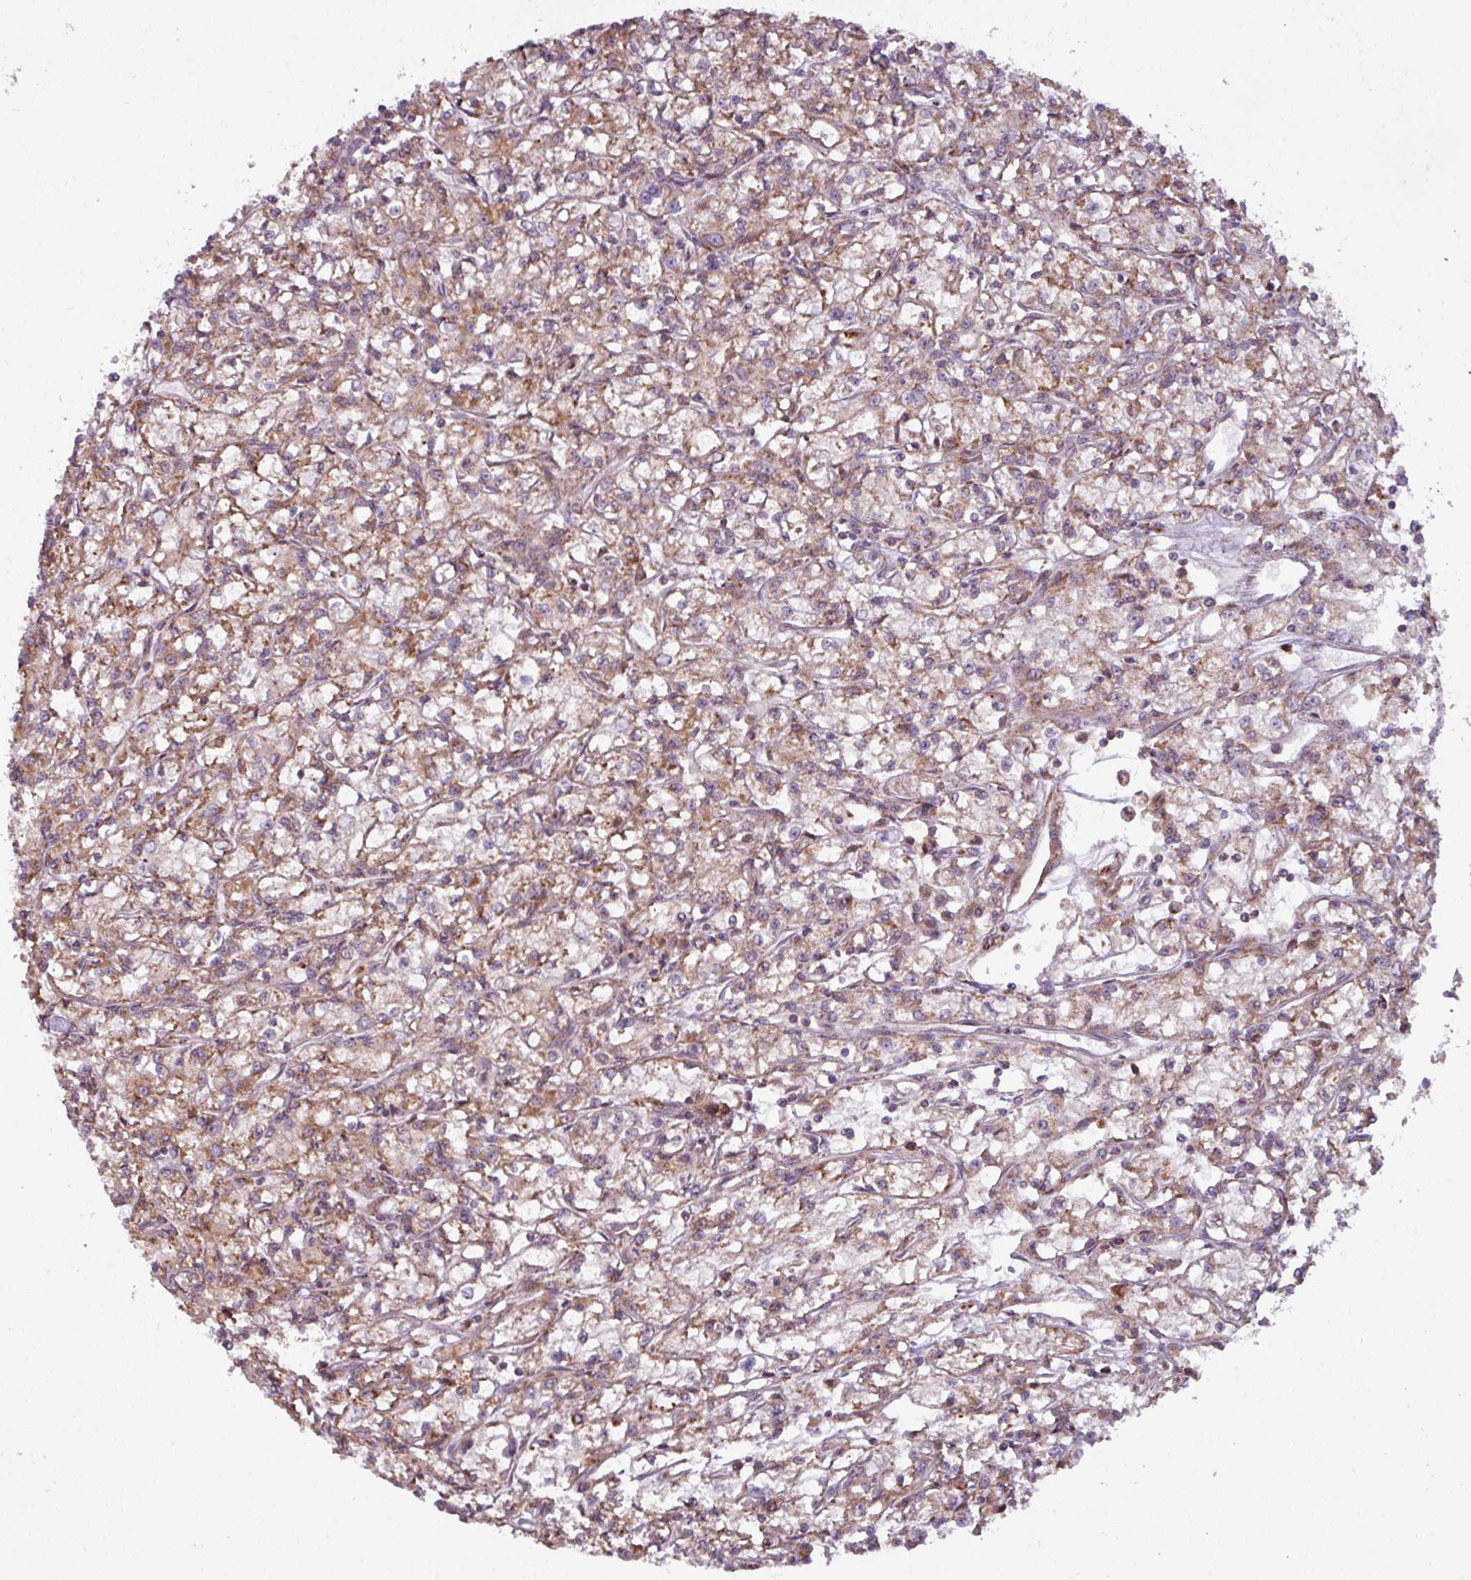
{"staining": {"intensity": "moderate", "quantity": ">75%", "location": "cytoplasmic/membranous"}, "tissue": "renal cancer", "cell_type": "Tumor cells", "image_type": "cancer", "snomed": [{"axis": "morphology", "description": "Adenocarcinoma, NOS"}, {"axis": "topography", "description": "Kidney"}], "caption": "An image of adenocarcinoma (renal) stained for a protein exhibits moderate cytoplasmic/membranous brown staining in tumor cells.", "gene": "MAGT1", "patient": {"sex": "female", "age": 59}}